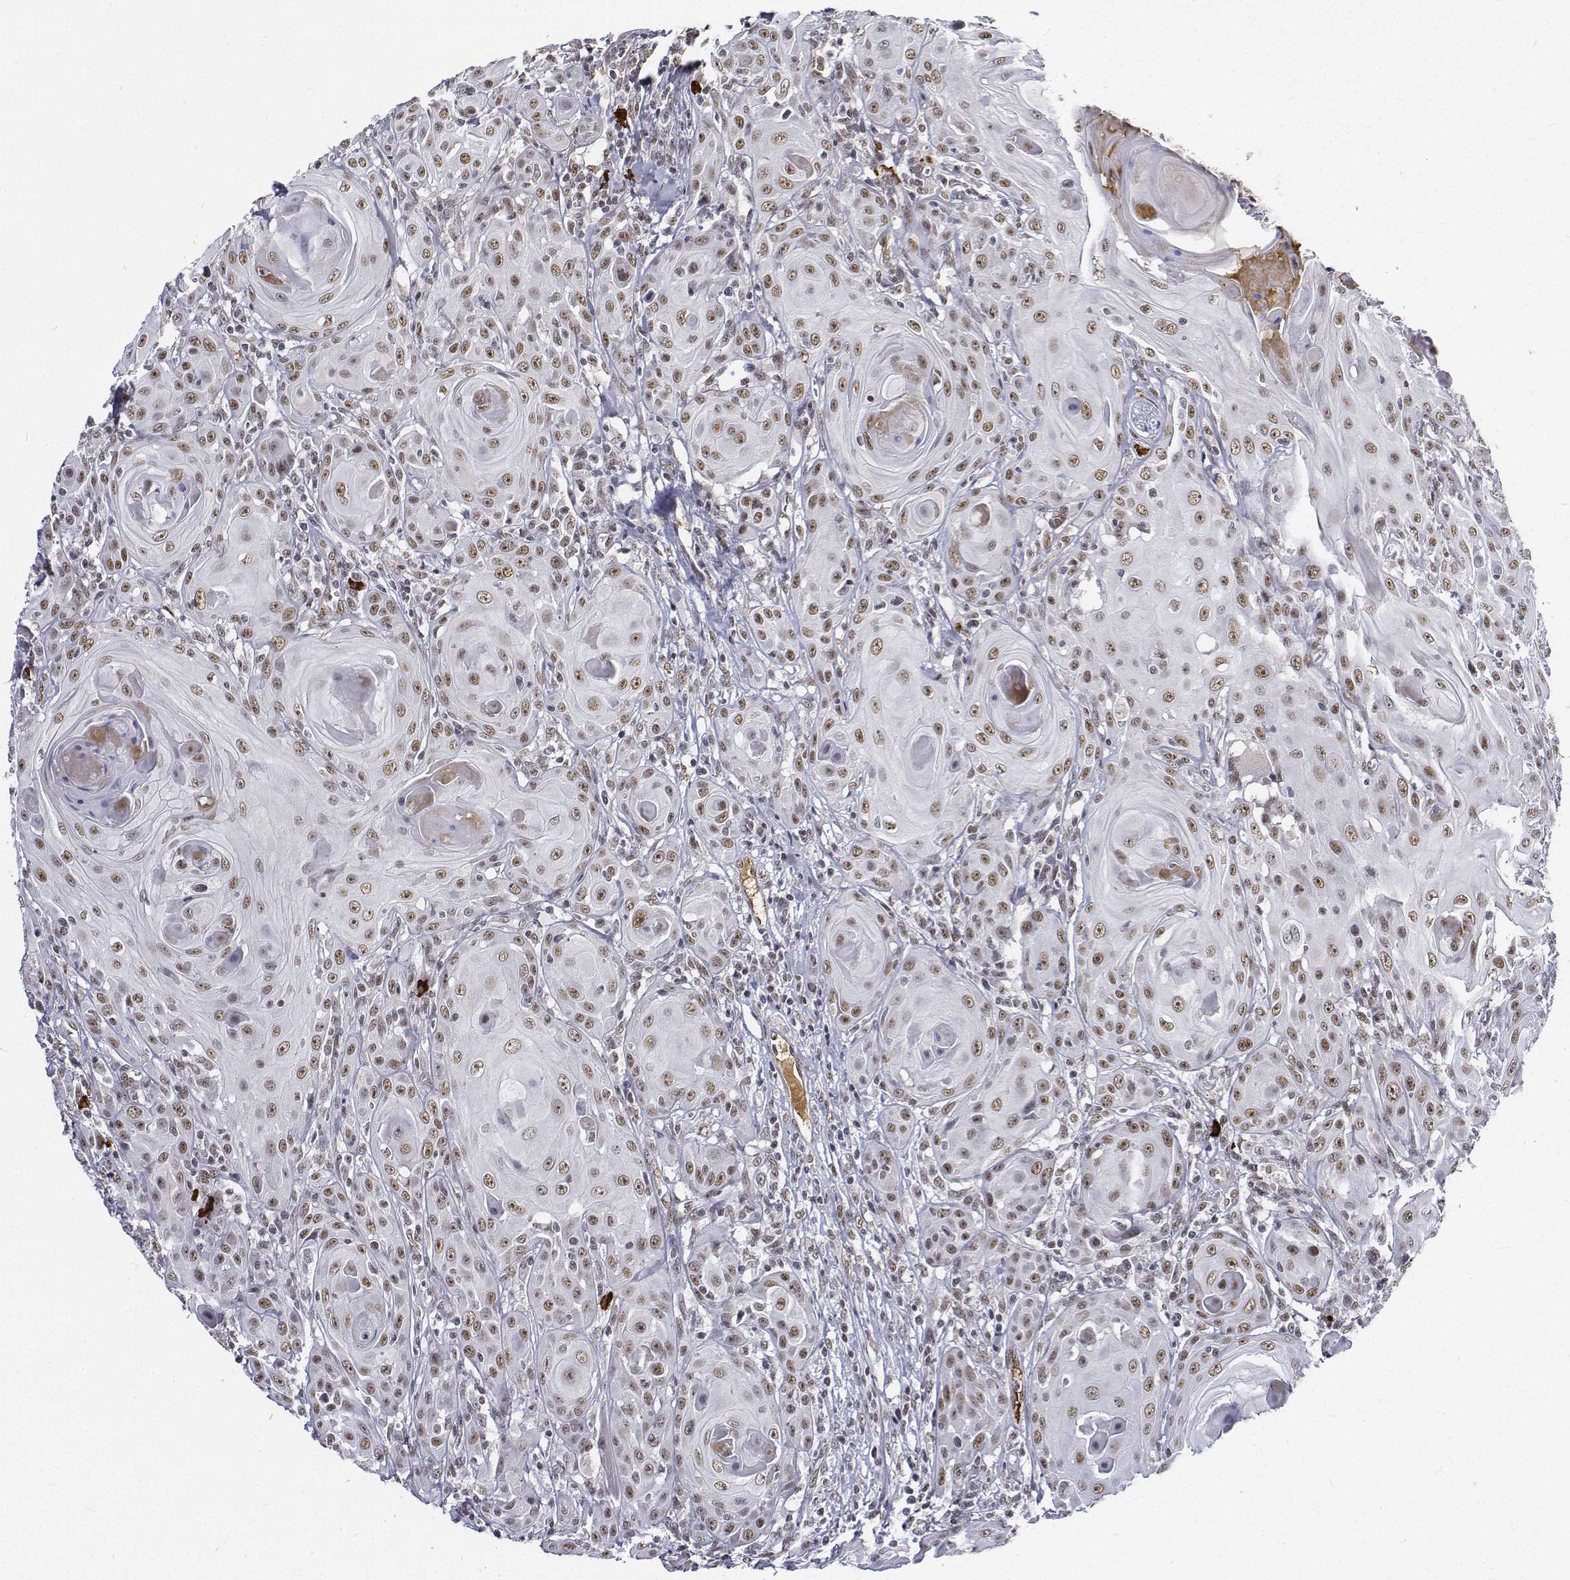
{"staining": {"intensity": "weak", "quantity": ">75%", "location": "nuclear"}, "tissue": "head and neck cancer", "cell_type": "Tumor cells", "image_type": "cancer", "snomed": [{"axis": "morphology", "description": "Squamous cell carcinoma, NOS"}, {"axis": "topography", "description": "Head-Neck"}], "caption": "A low amount of weak nuclear staining is present in about >75% of tumor cells in head and neck squamous cell carcinoma tissue. Nuclei are stained in blue.", "gene": "ATRX", "patient": {"sex": "female", "age": 80}}